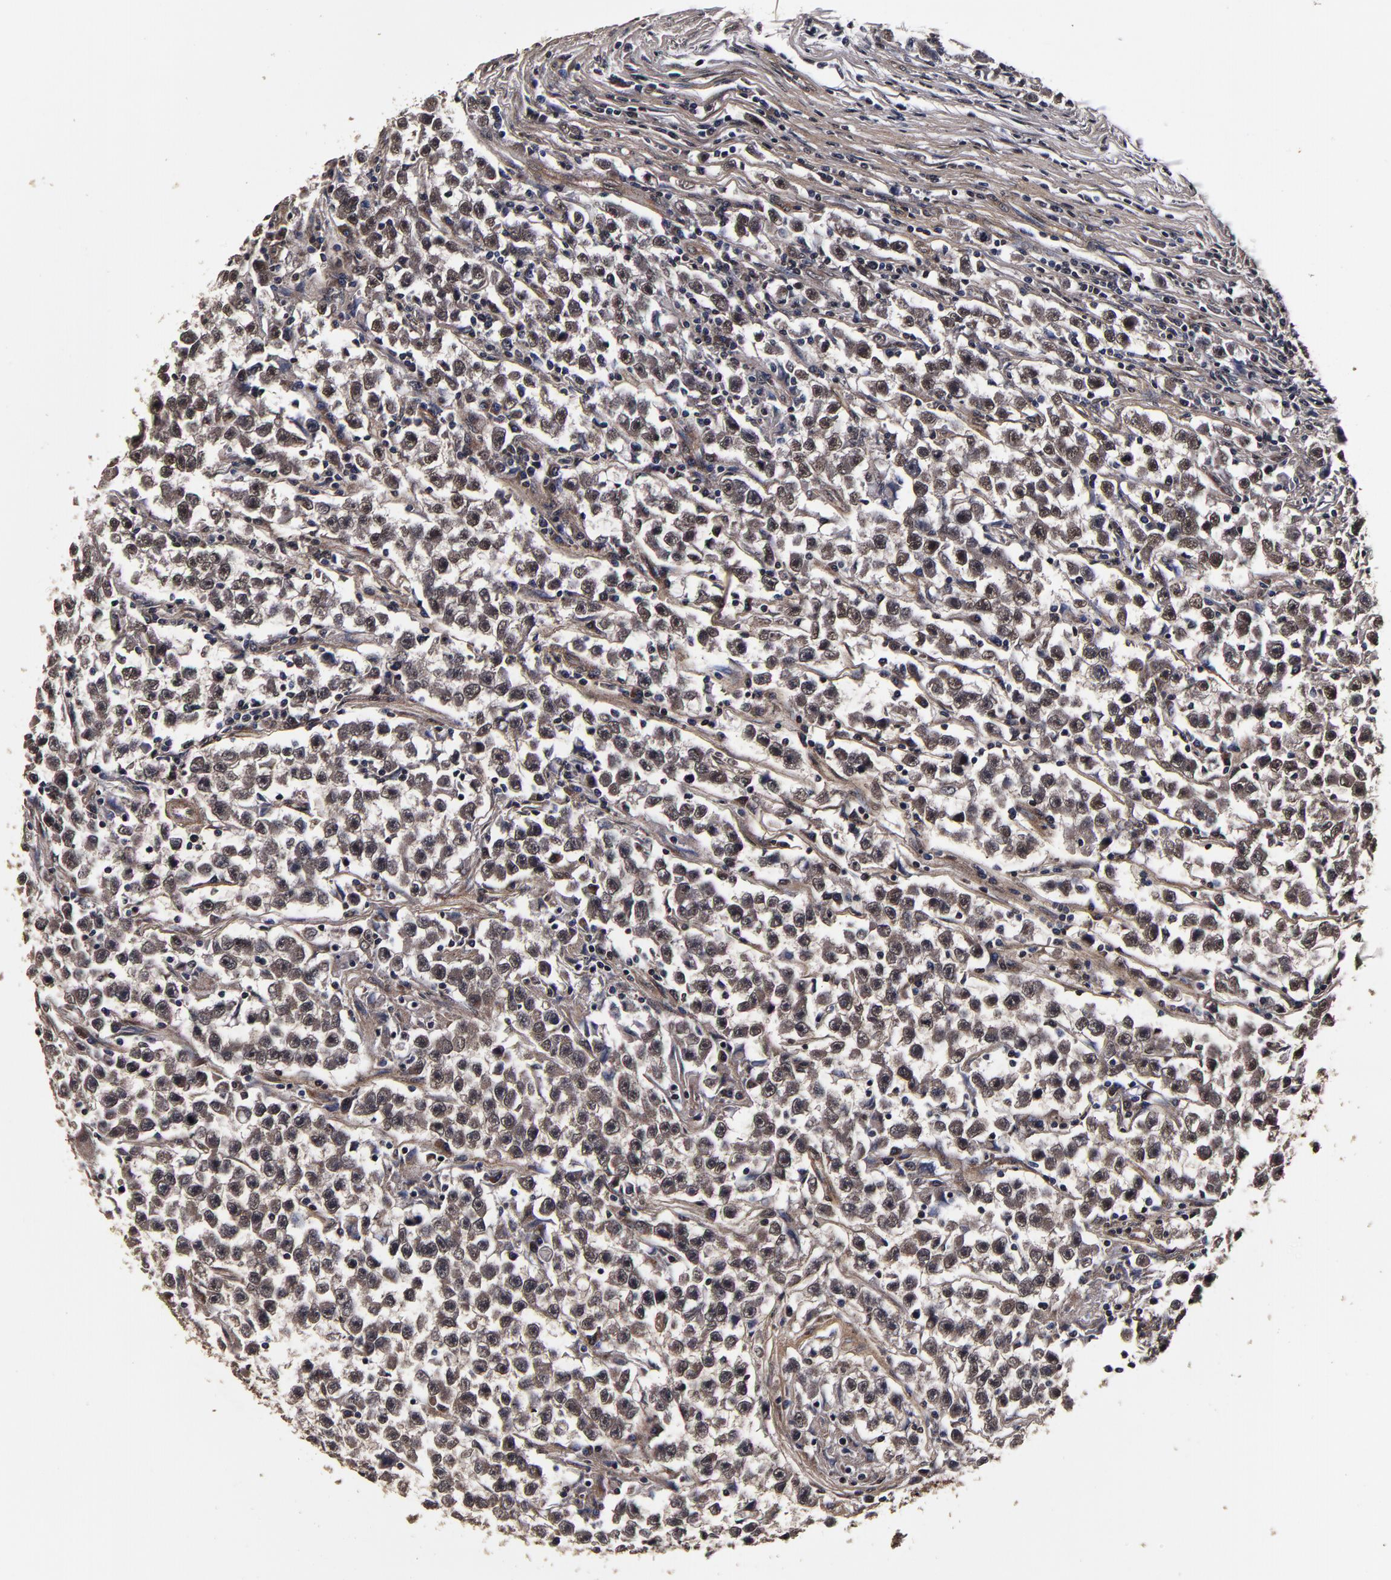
{"staining": {"intensity": "moderate", "quantity": ">75%", "location": "cytoplasmic/membranous"}, "tissue": "testis cancer", "cell_type": "Tumor cells", "image_type": "cancer", "snomed": [{"axis": "morphology", "description": "Seminoma, NOS"}, {"axis": "topography", "description": "Testis"}], "caption": "High-magnification brightfield microscopy of testis cancer (seminoma) stained with DAB (brown) and counterstained with hematoxylin (blue). tumor cells exhibit moderate cytoplasmic/membranous positivity is present in about>75% of cells.", "gene": "MMP15", "patient": {"sex": "male", "age": 33}}